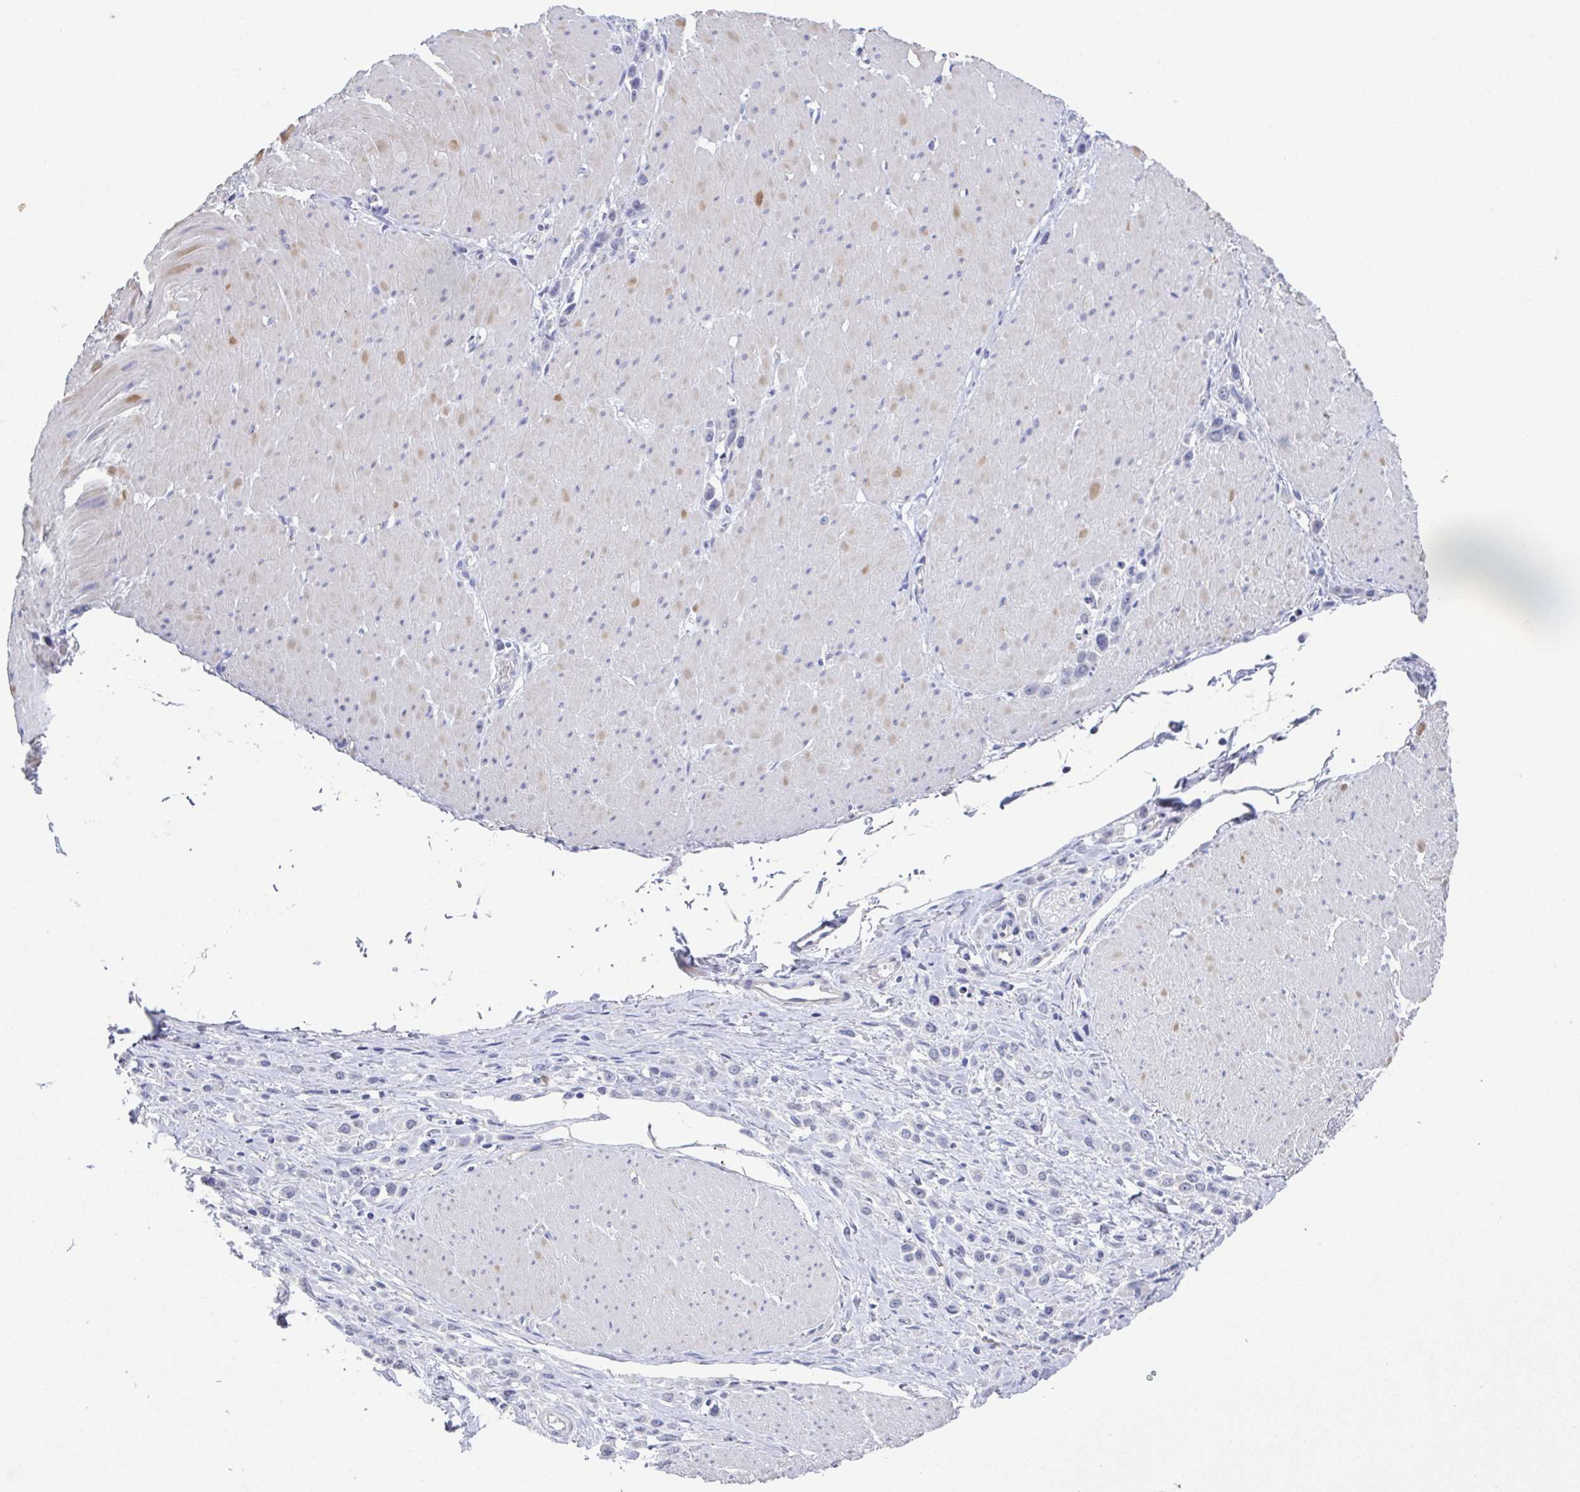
{"staining": {"intensity": "negative", "quantity": "none", "location": "none"}, "tissue": "stomach cancer", "cell_type": "Tumor cells", "image_type": "cancer", "snomed": [{"axis": "morphology", "description": "Adenocarcinoma, NOS"}, {"axis": "topography", "description": "Stomach"}], "caption": "A photomicrograph of stomach cancer (adenocarcinoma) stained for a protein exhibits no brown staining in tumor cells.", "gene": "TEX12", "patient": {"sex": "male", "age": 47}}